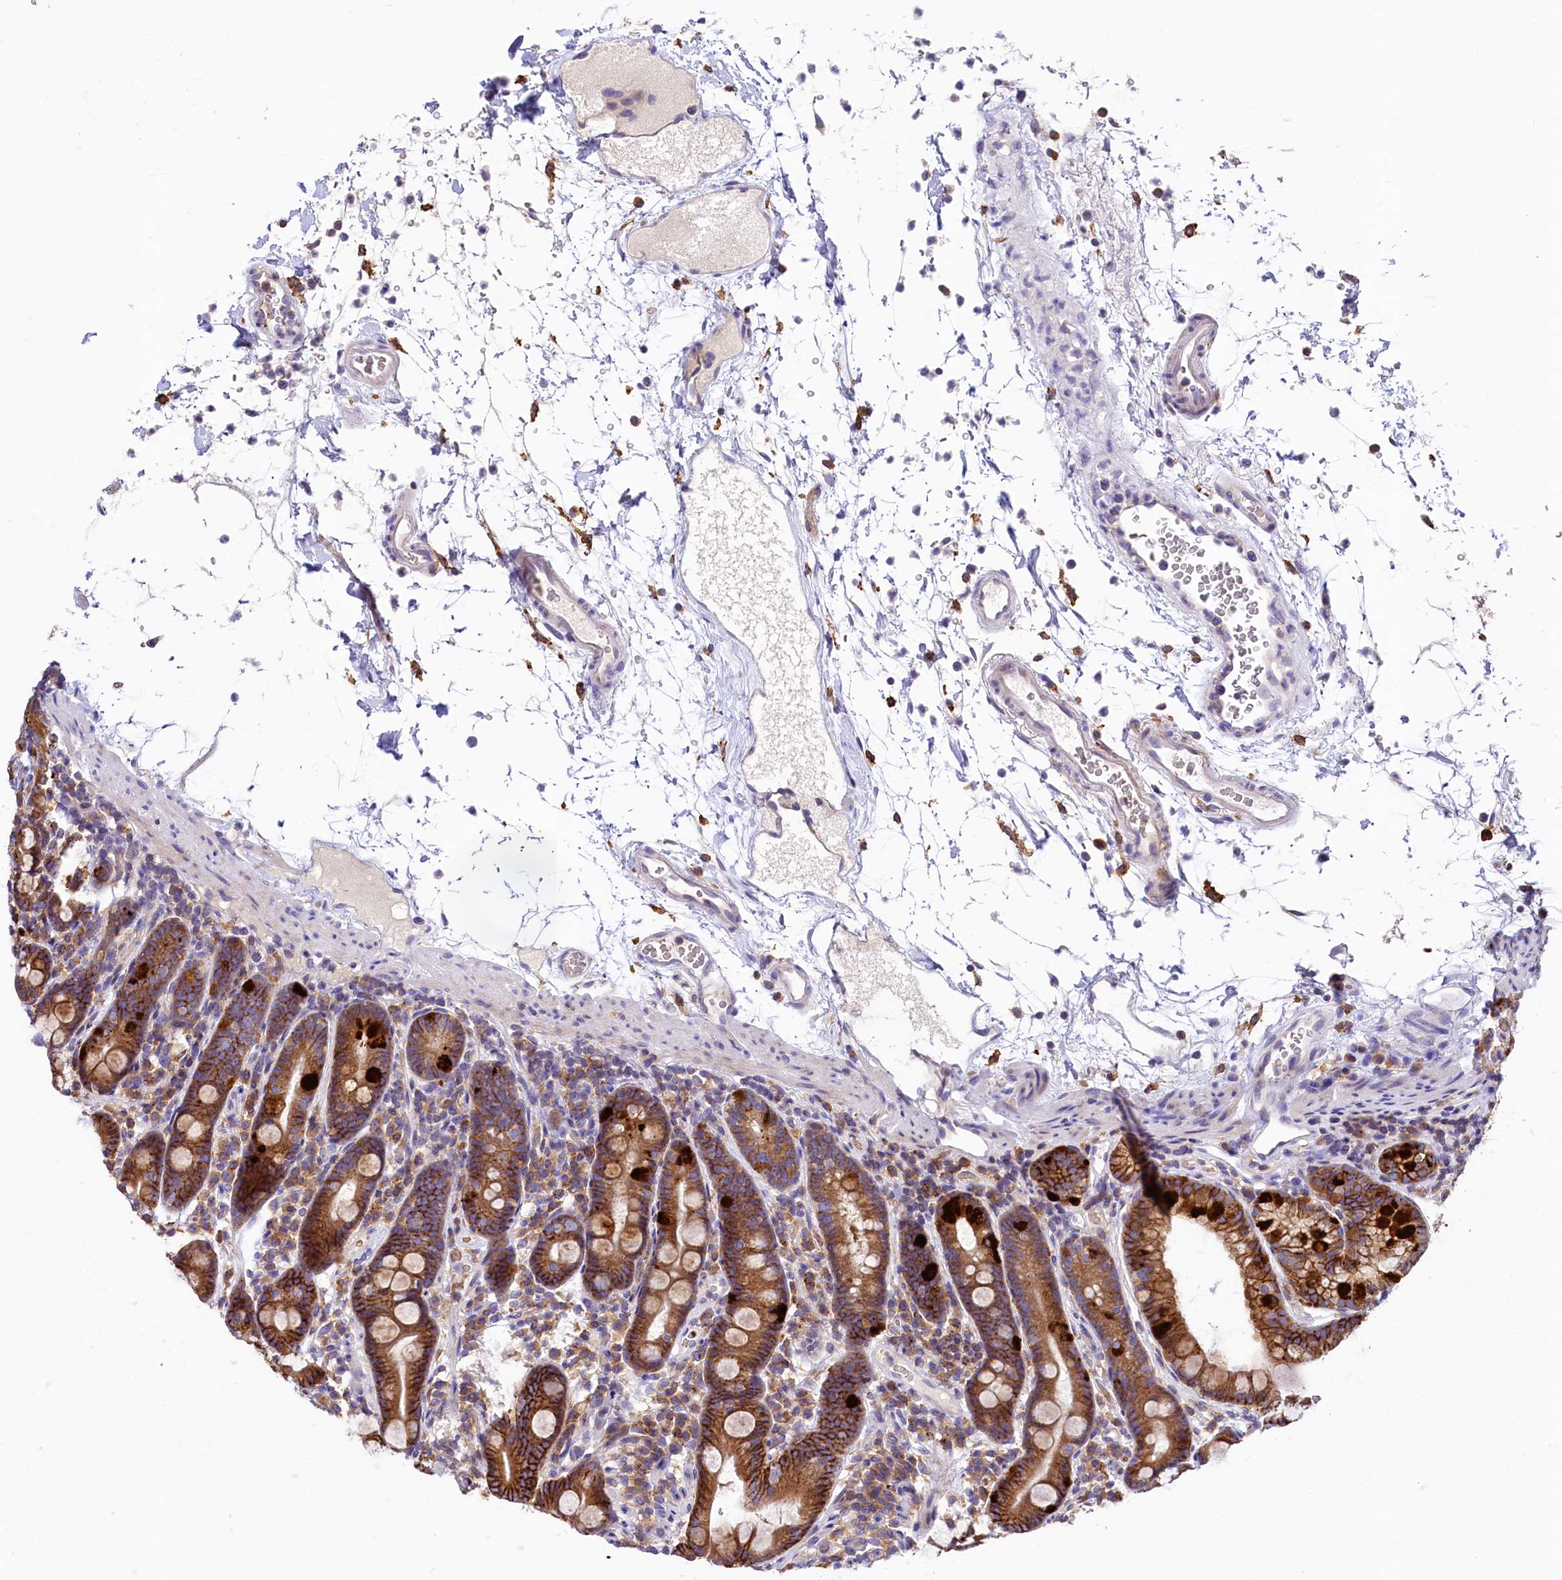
{"staining": {"intensity": "strong", "quantity": ">75%", "location": "cytoplasmic/membranous"}, "tissue": "duodenum", "cell_type": "Glandular cells", "image_type": "normal", "snomed": [{"axis": "morphology", "description": "Normal tissue, NOS"}, {"axis": "topography", "description": "Duodenum"}], "caption": "Human duodenum stained for a protein (brown) shows strong cytoplasmic/membranous positive positivity in about >75% of glandular cells.", "gene": "HPS6", "patient": {"sex": "male", "age": 54}}